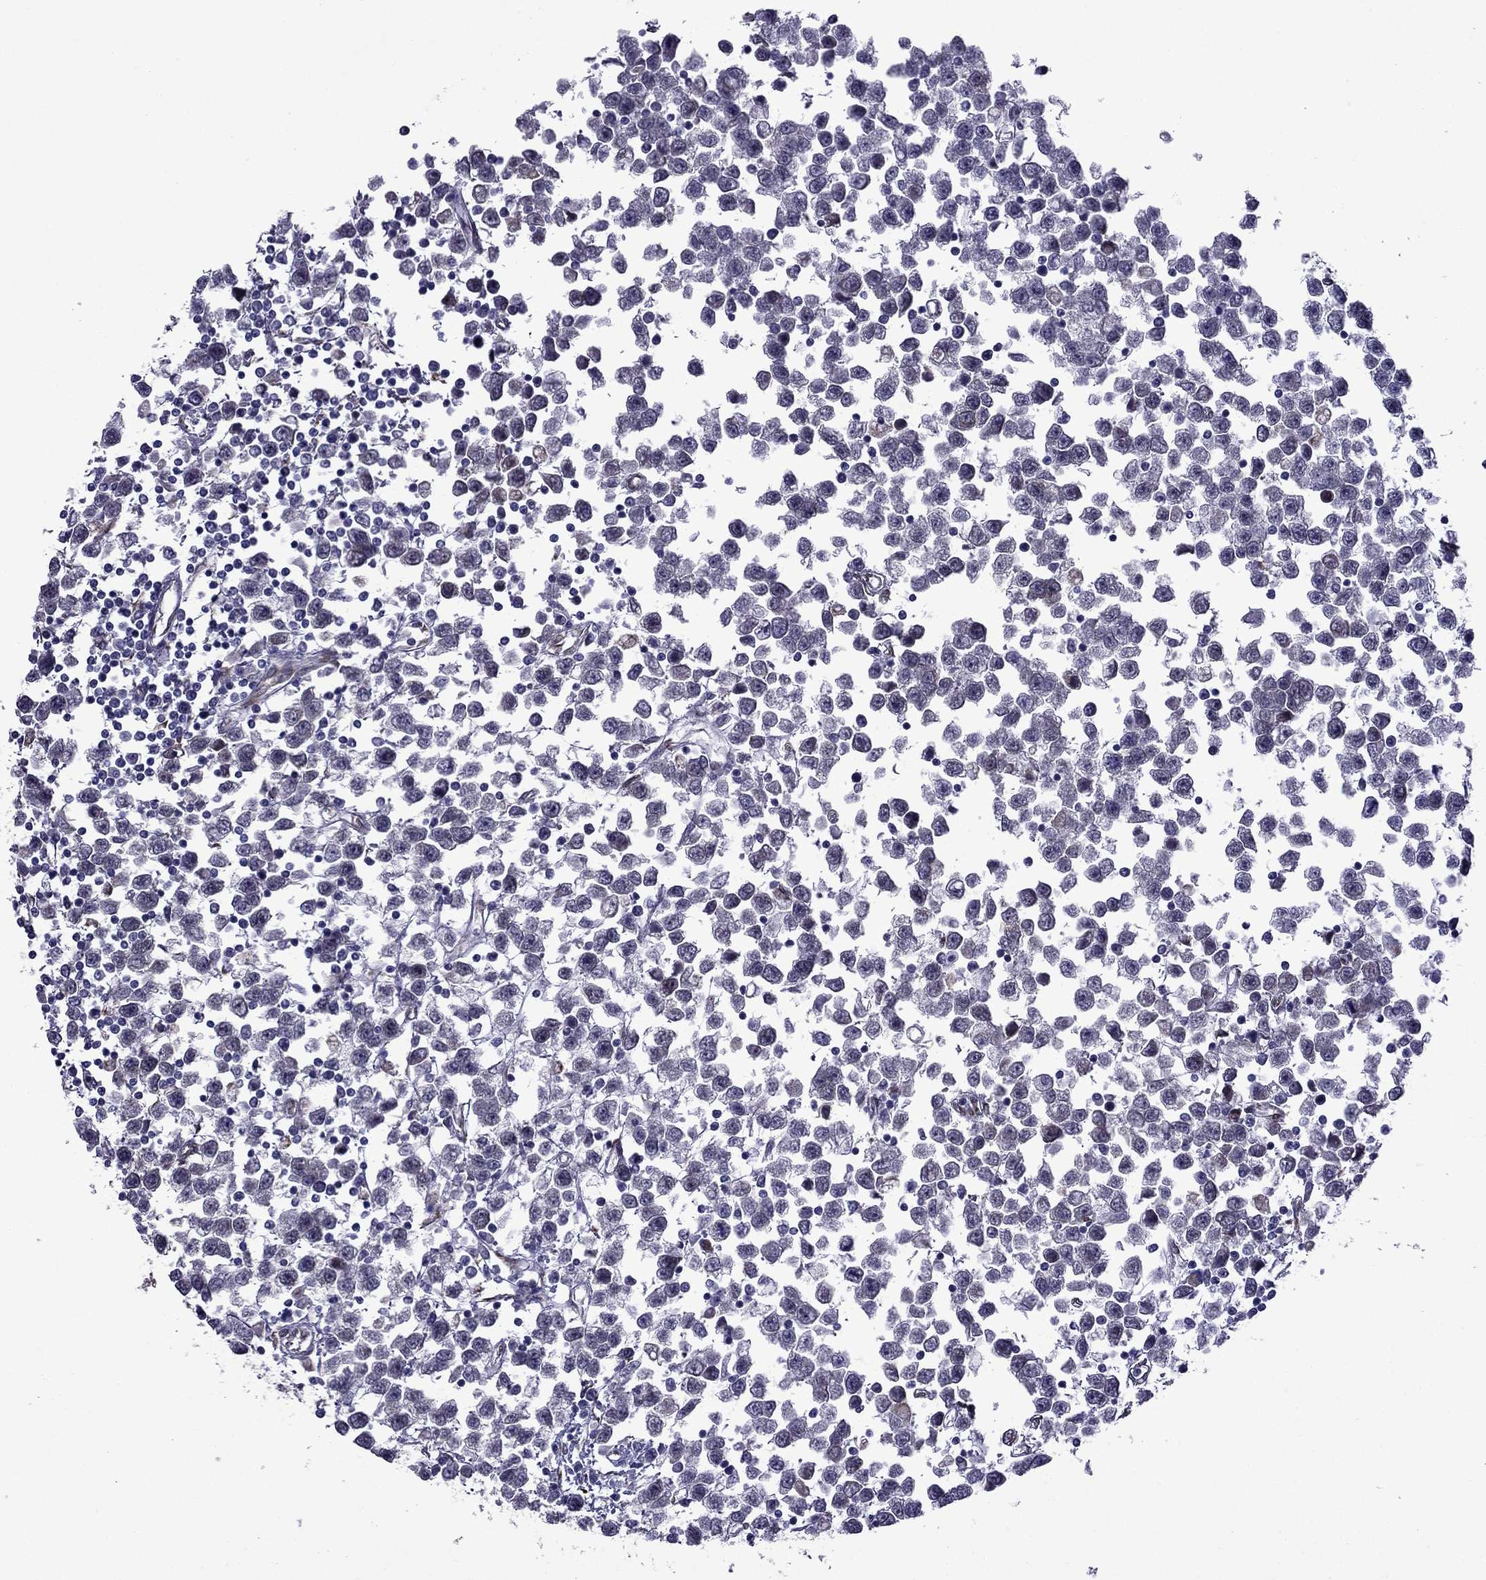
{"staining": {"intensity": "negative", "quantity": "none", "location": "none"}, "tissue": "testis cancer", "cell_type": "Tumor cells", "image_type": "cancer", "snomed": [{"axis": "morphology", "description": "Seminoma, NOS"}, {"axis": "topography", "description": "Testis"}], "caption": "Immunohistochemical staining of testis cancer demonstrates no significant positivity in tumor cells.", "gene": "IKBIP", "patient": {"sex": "male", "age": 34}}